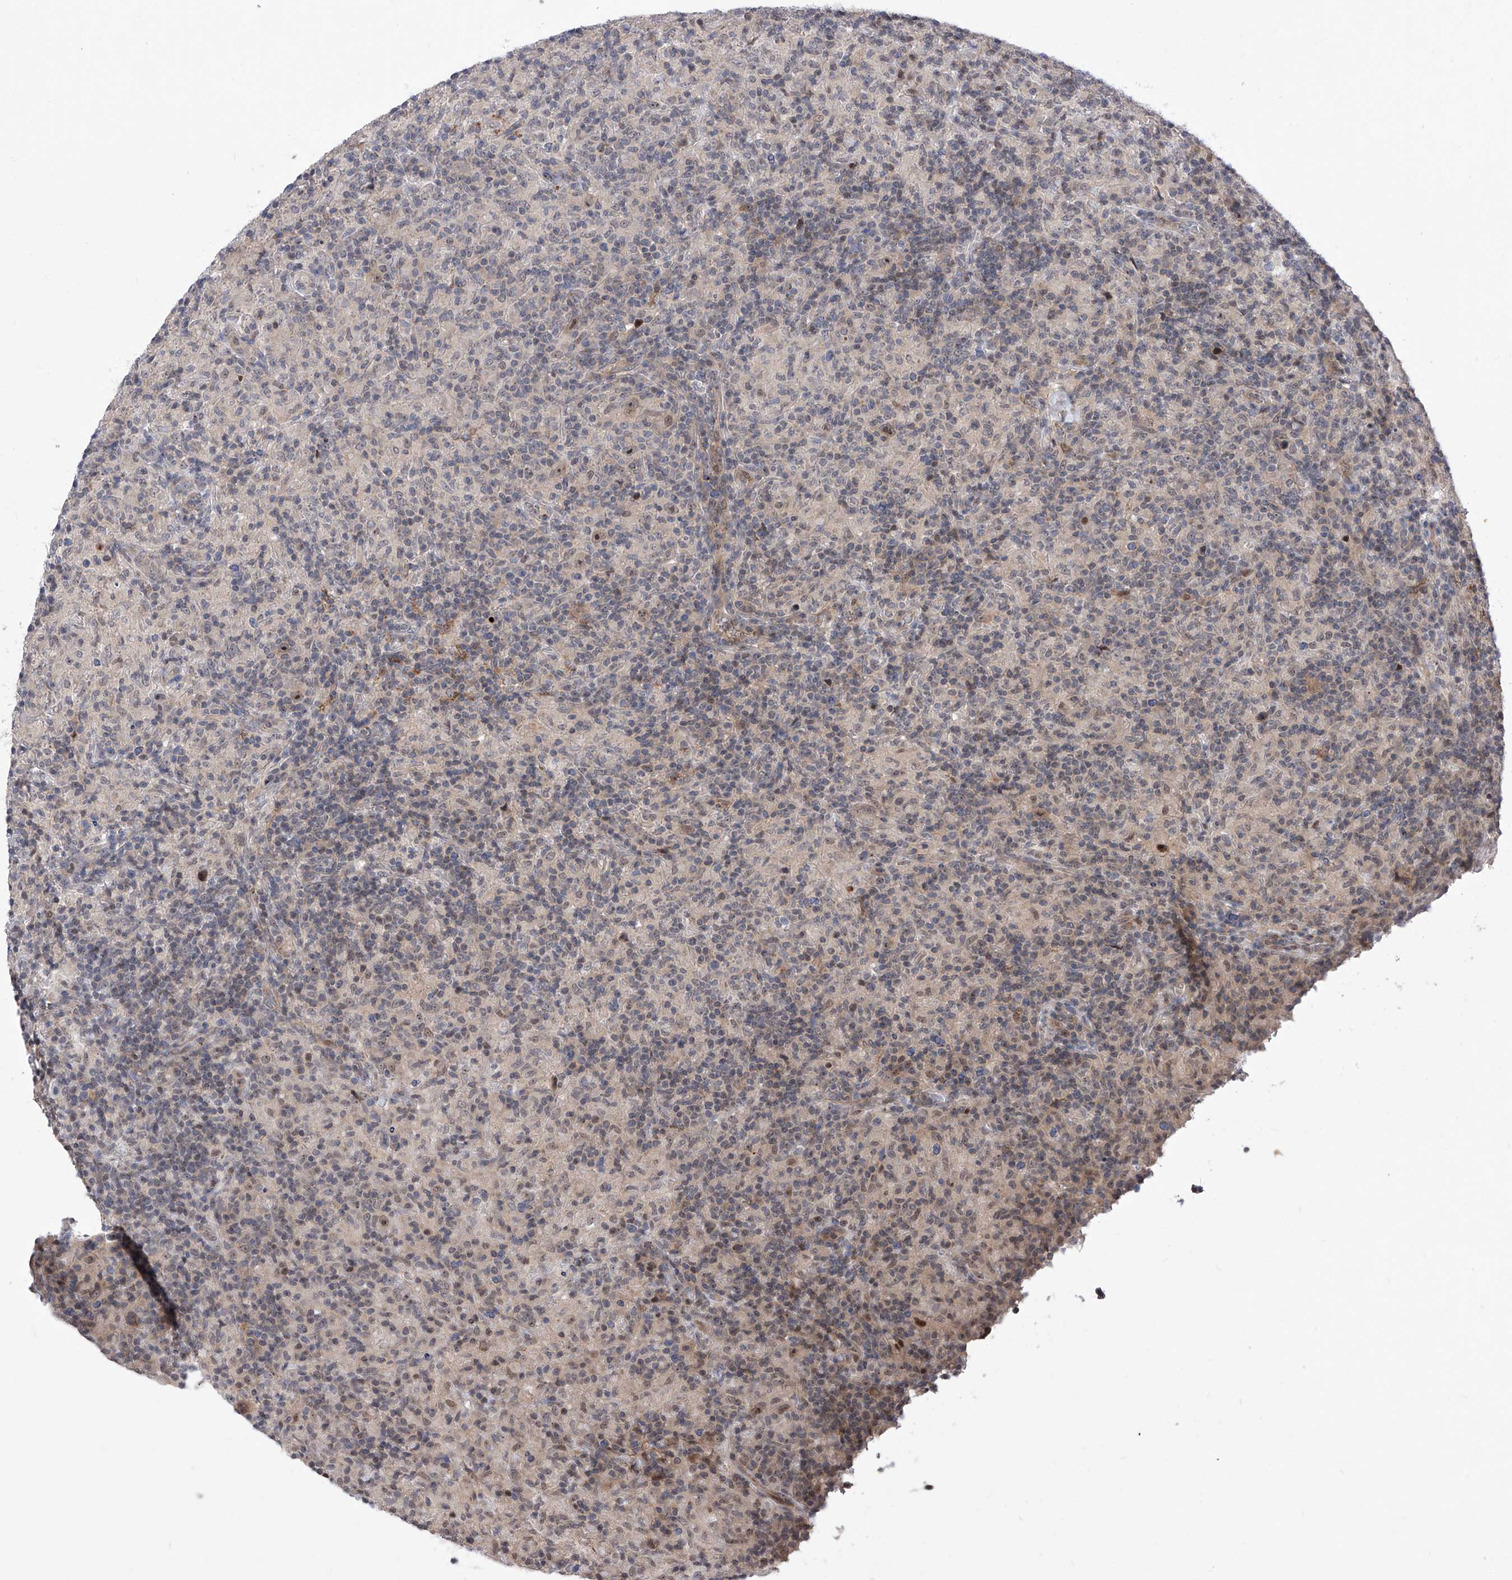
{"staining": {"intensity": "moderate", "quantity": "25%-75%", "location": "nuclear"}, "tissue": "lymphoma", "cell_type": "Tumor cells", "image_type": "cancer", "snomed": [{"axis": "morphology", "description": "Hodgkin's disease, NOS"}, {"axis": "topography", "description": "Lymph node"}], "caption": "Moderate nuclear staining is identified in approximately 25%-75% of tumor cells in Hodgkin's disease.", "gene": "LGR4", "patient": {"sex": "male", "age": 70}}